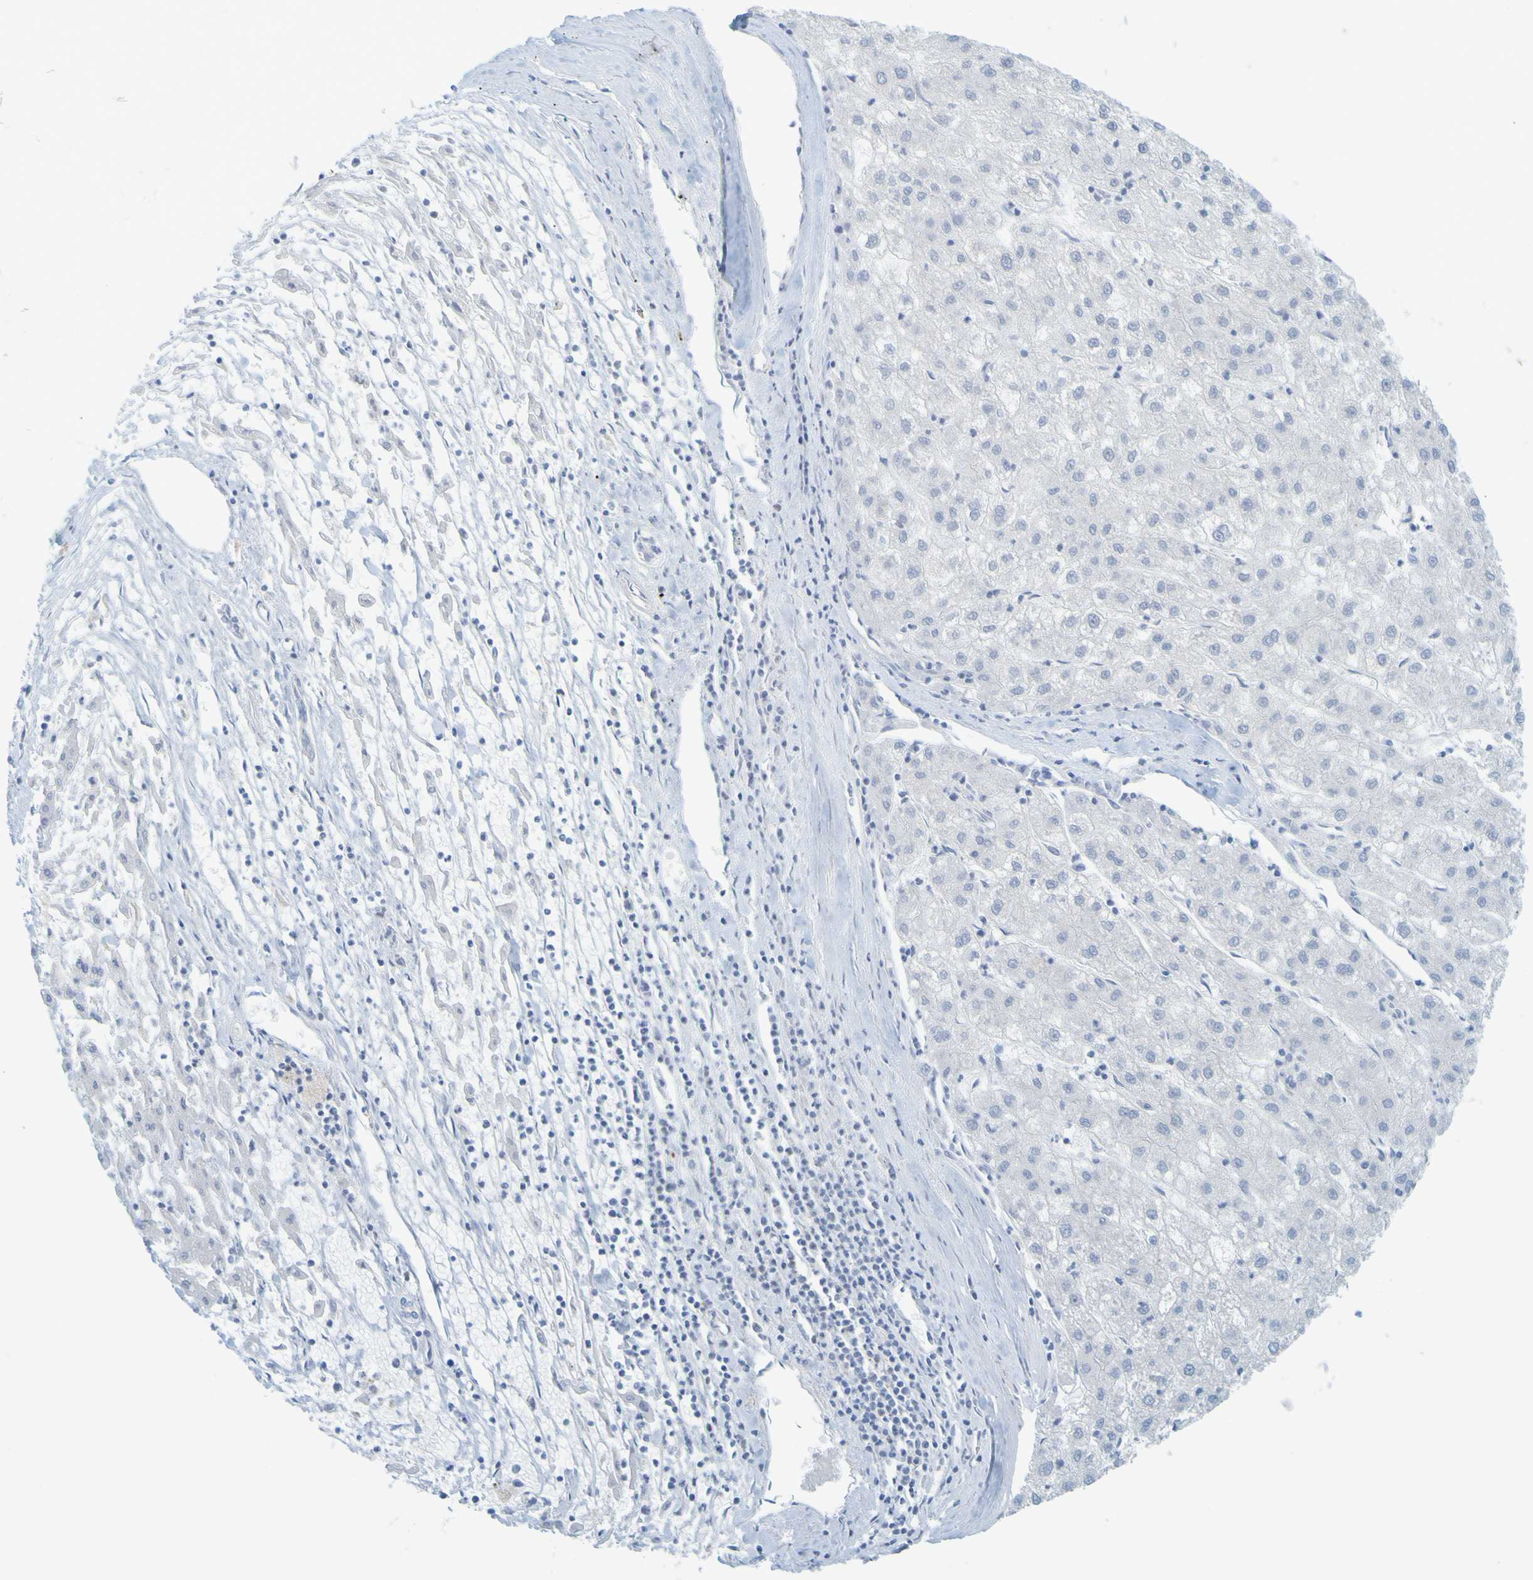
{"staining": {"intensity": "negative", "quantity": "none", "location": "none"}, "tissue": "liver cancer", "cell_type": "Tumor cells", "image_type": "cancer", "snomed": [{"axis": "morphology", "description": "Carcinoma, Hepatocellular, NOS"}, {"axis": "topography", "description": "Liver"}], "caption": "Immunohistochemistry of hepatocellular carcinoma (liver) exhibits no staining in tumor cells.", "gene": "APPL1", "patient": {"sex": "male", "age": 72}}